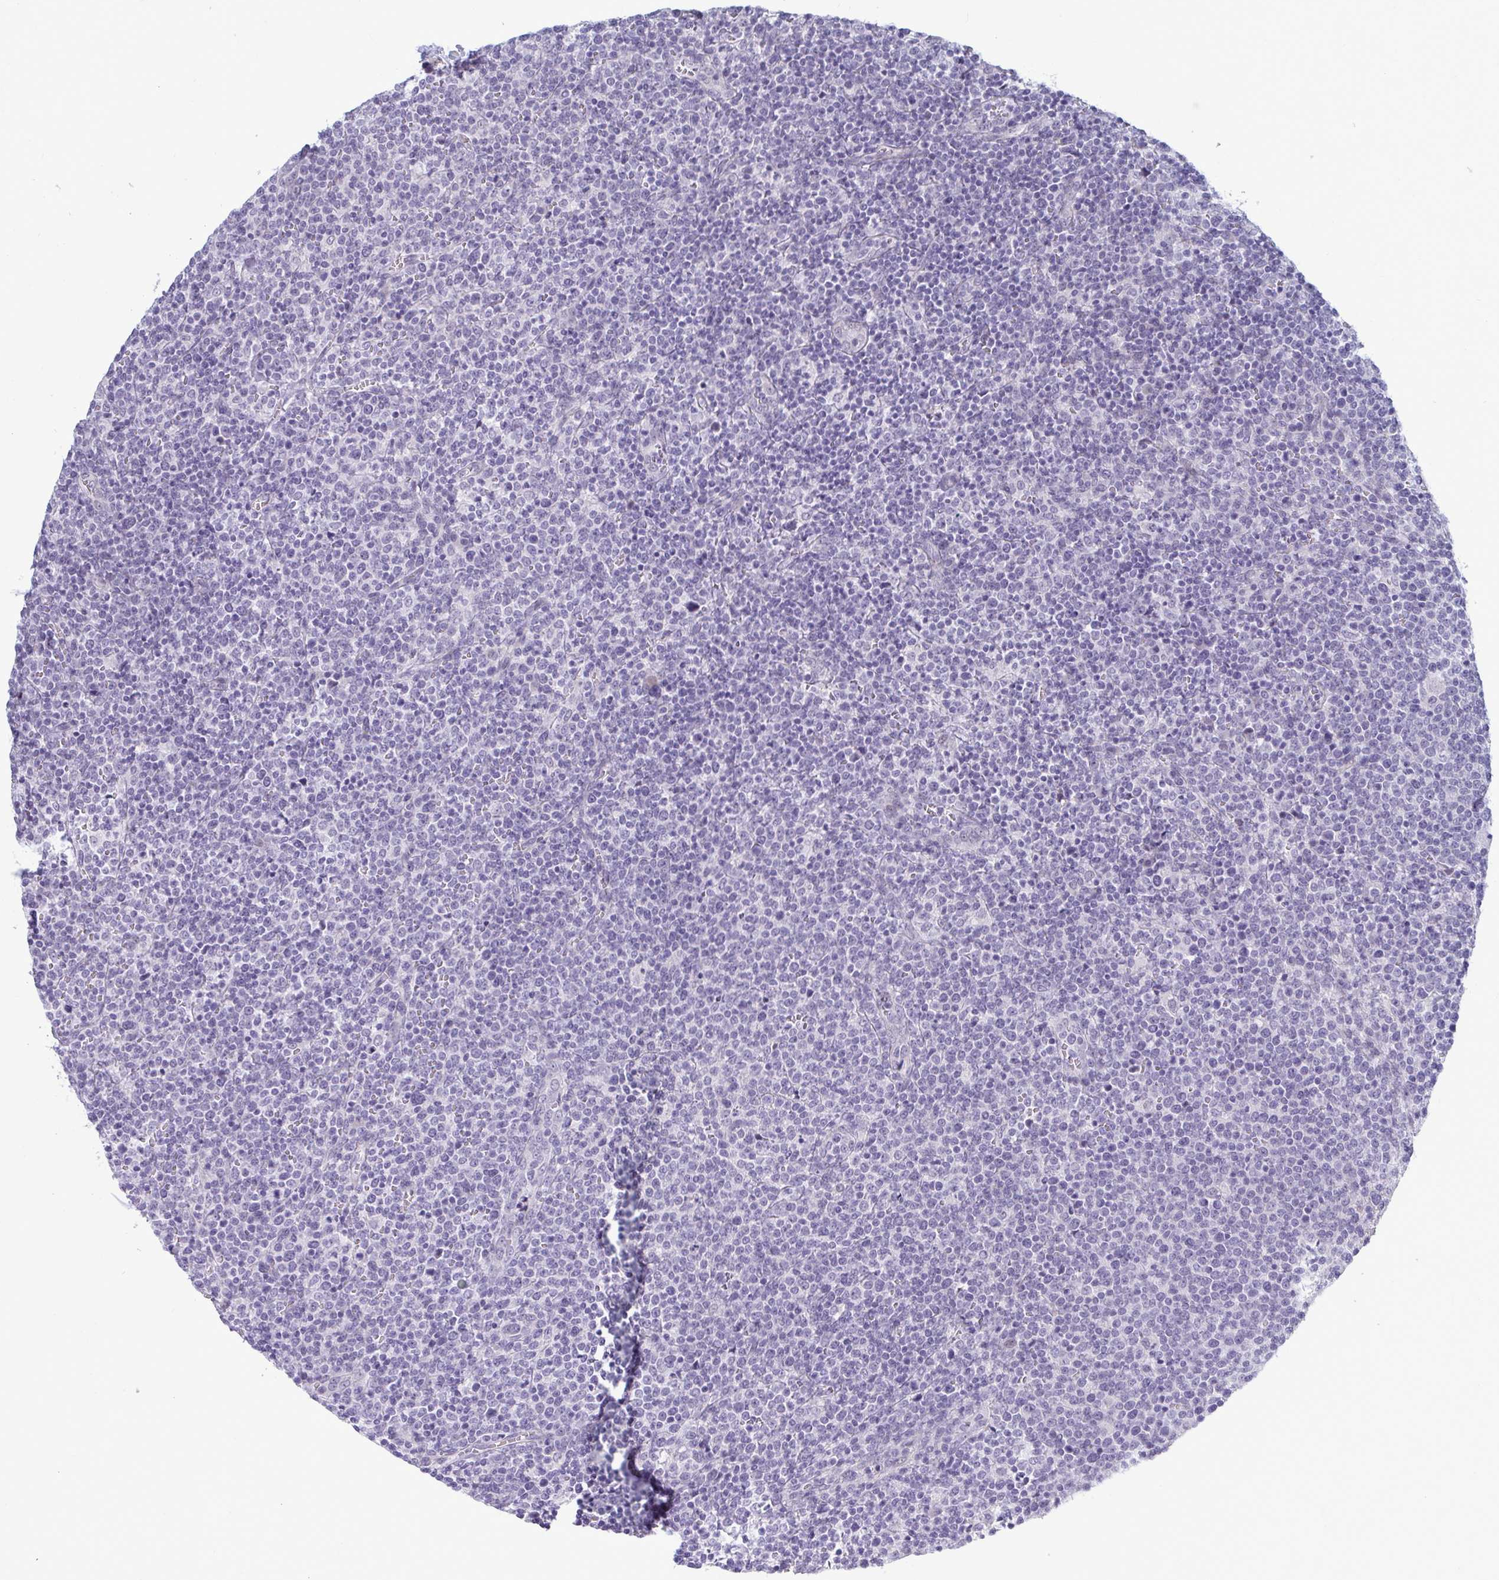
{"staining": {"intensity": "negative", "quantity": "none", "location": "none"}, "tissue": "lymphoma", "cell_type": "Tumor cells", "image_type": "cancer", "snomed": [{"axis": "morphology", "description": "Malignant lymphoma, non-Hodgkin's type, High grade"}, {"axis": "topography", "description": "Lymph node"}], "caption": "A high-resolution micrograph shows immunohistochemistry staining of high-grade malignant lymphoma, non-Hodgkin's type, which exhibits no significant positivity in tumor cells.", "gene": "TCEAL8", "patient": {"sex": "male", "age": 61}}